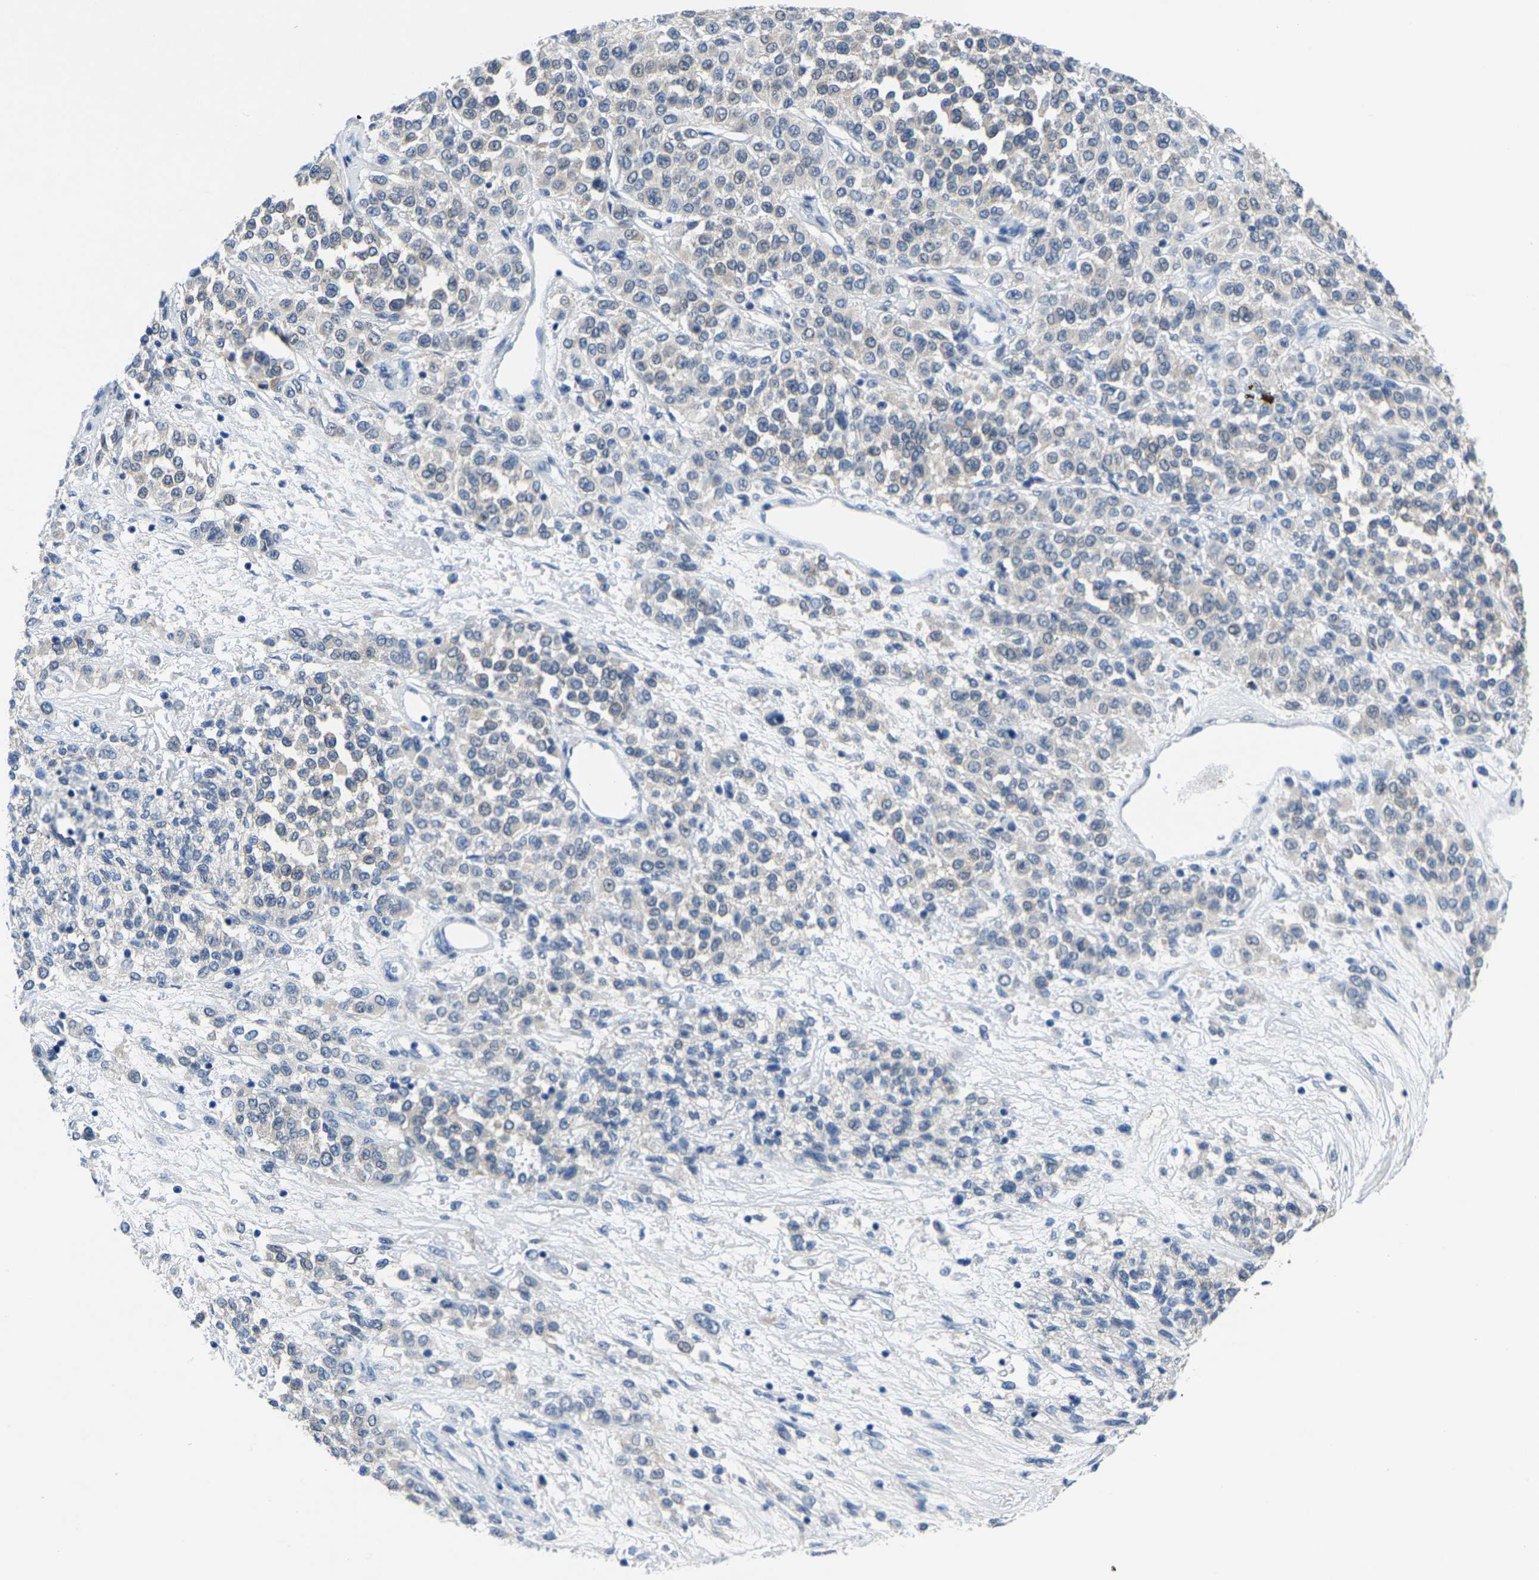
{"staining": {"intensity": "negative", "quantity": "none", "location": "none"}, "tissue": "melanoma", "cell_type": "Tumor cells", "image_type": "cancer", "snomed": [{"axis": "morphology", "description": "Malignant melanoma, Metastatic site"}, {"axis": "topography", "description": "Pancreas"}], "caption": "Immunohistochemistry (IHC) image of neoplastic tissue: human malignant melanoma (metastatic site) stained with DAB (3,3'-diaminobenzidine) demonstrates no significant protein expression in tumor cells.", "gene": "SSH3", "patient": {"sex": "female", "age": 30}}